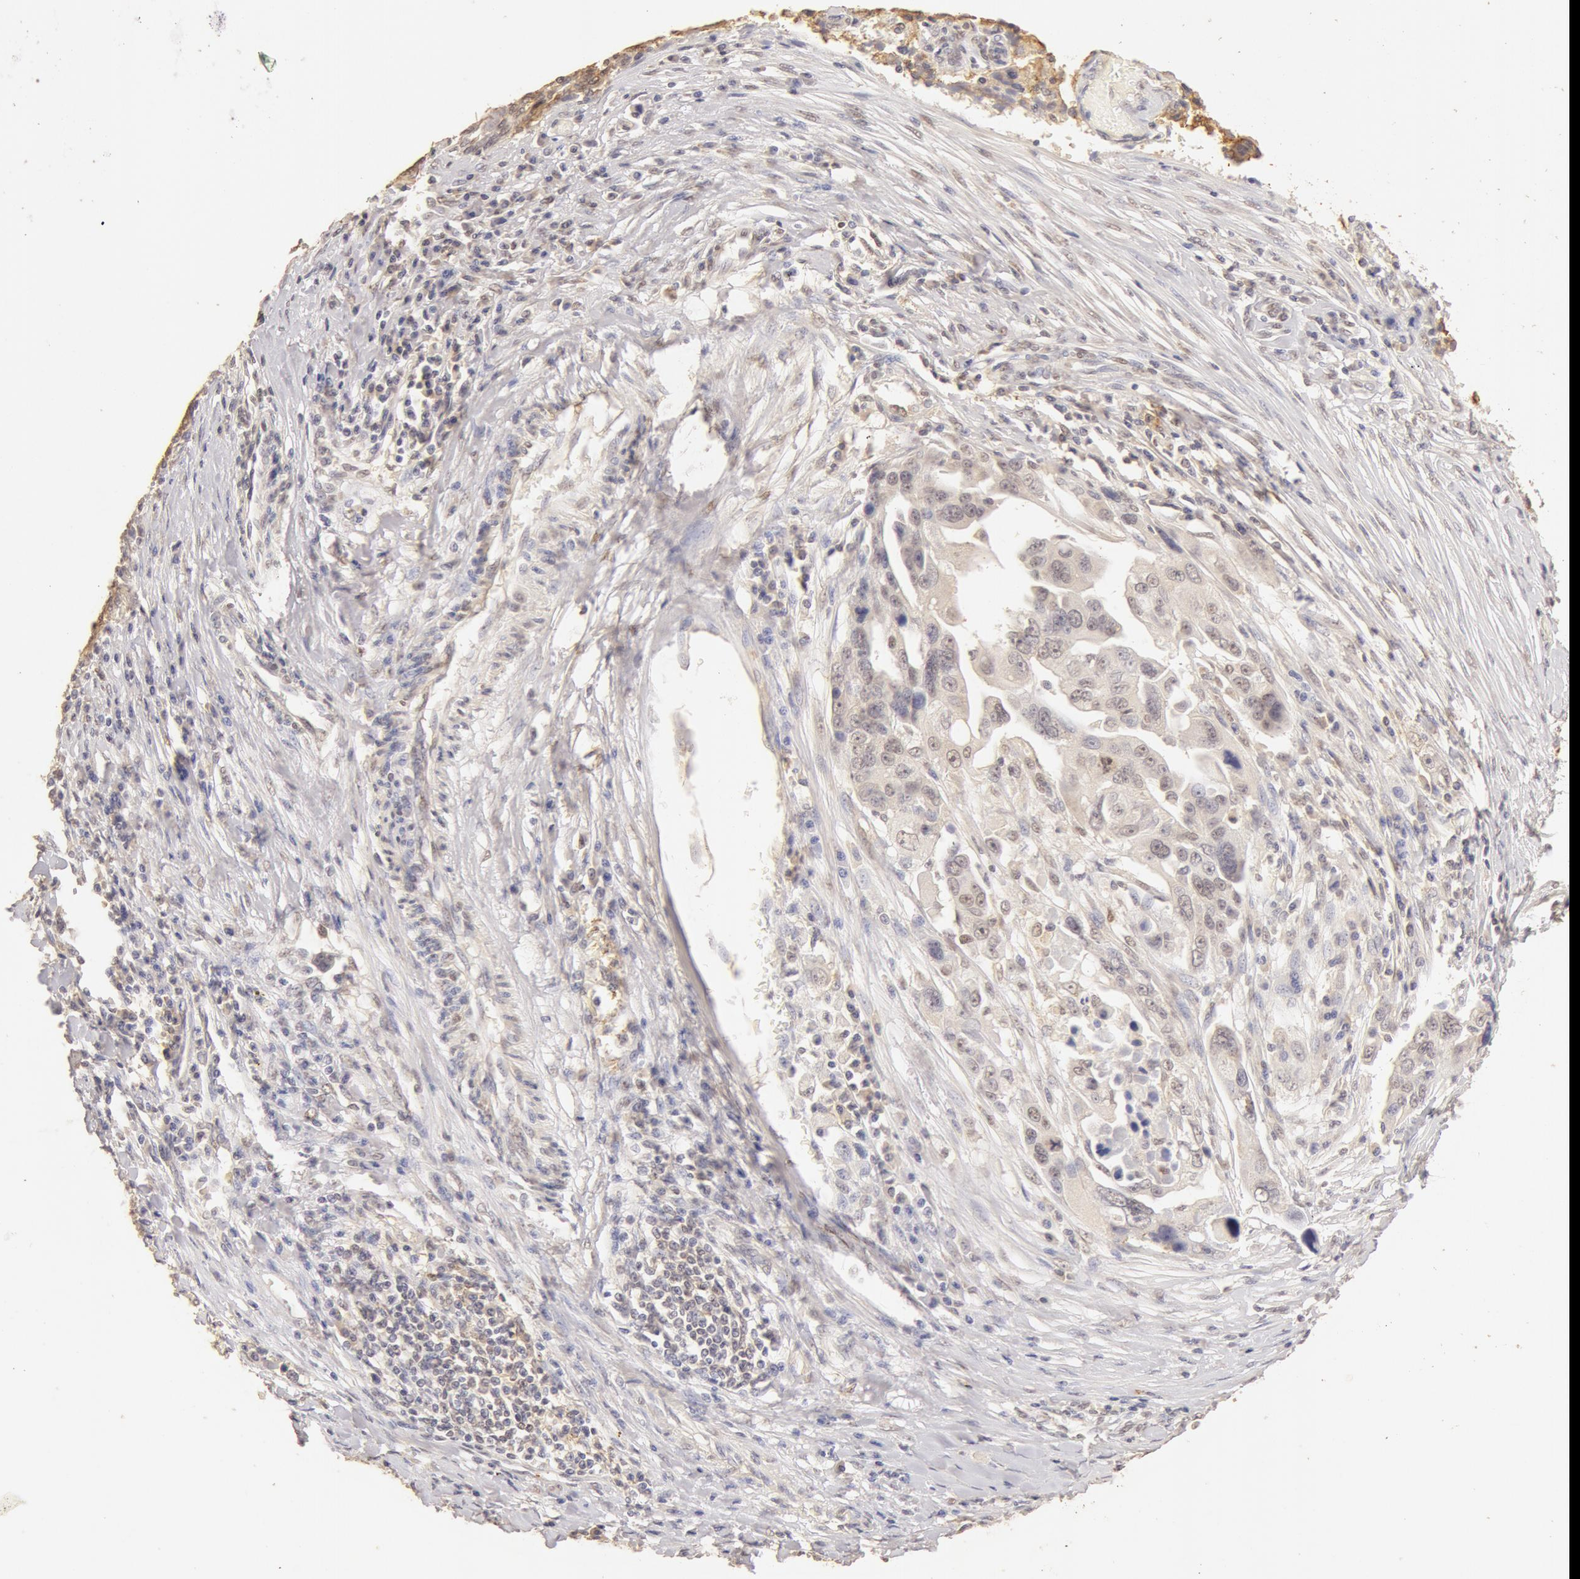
{"staining": {"intensity": "weak", "quantity": "25%-75%", "location": "cytoplasmic/membranous,nuclear"}, "tissue": "ovarian cancer", "cell_type": "Tumor cells", "image_type": "cancer", "snomed": [{"axis": "morphology", "description": "Carcinoma, endometroid"}, {"axis": "topography", "description": "Ovary"}], "caption": "Ovarian cancer stained with a brown dye exhibits weak cytoplasmic/membranous and nuclear positive expression in about 25%-75% of tumor cells.", "gene": "SNRNP70", "patient": {"sex": "female", "age": 75}}